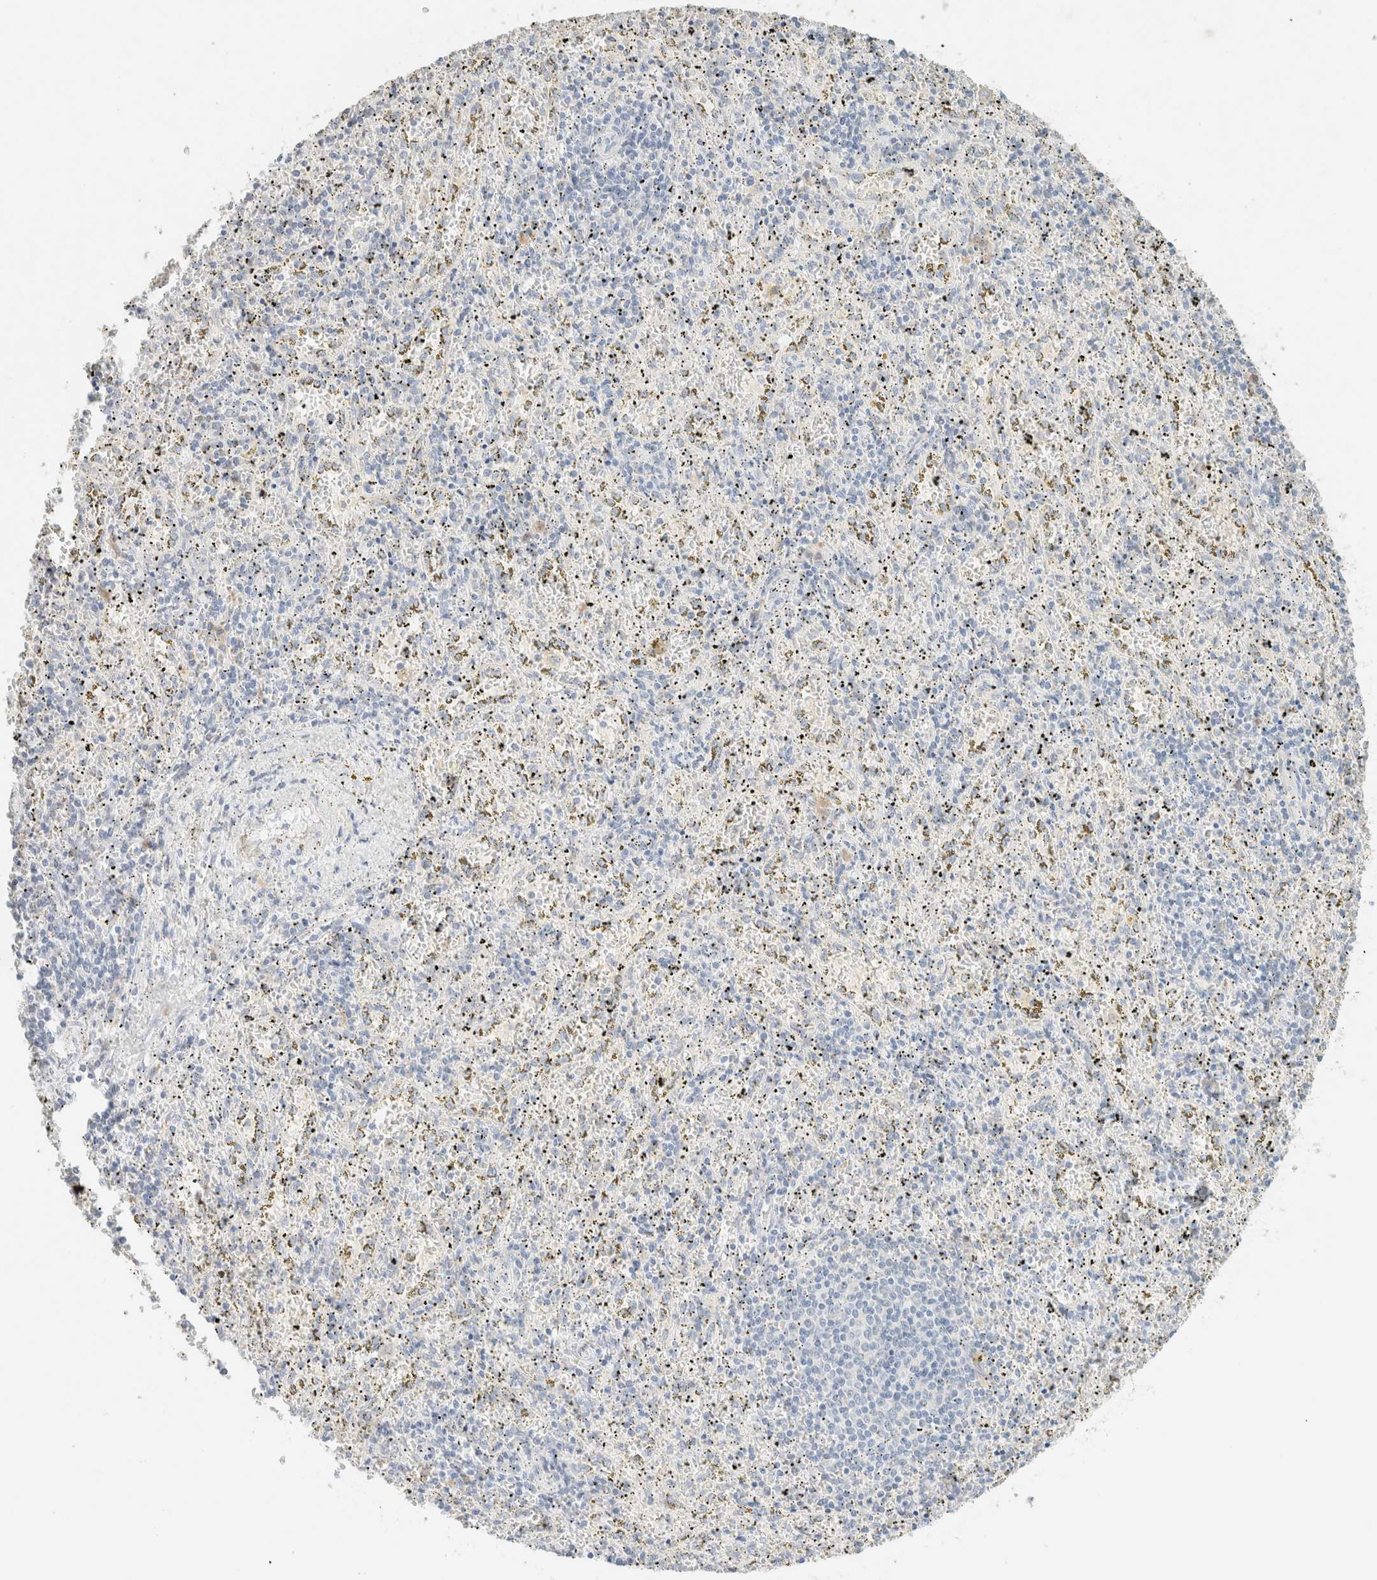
{"staining": {"intensity": "negative", "quantity": "none", "location": "none"}, "tissue": "spleen", "cell_type": "Cells in red pulp", "image_type": "normal", "snomed": [{"axis": "morphology", "description": "Normal tissue, NOS"}, {"axis": "topography", "description": "Spleen"}], "caption": "Spleen was stained to show a protein in brown. There is no significant expression in cells in red pulp. (DAB immunohistochemistry (IHC), high magnification).", "gene": "CPA1", "patient": {"sex": "male", "age": 11}}